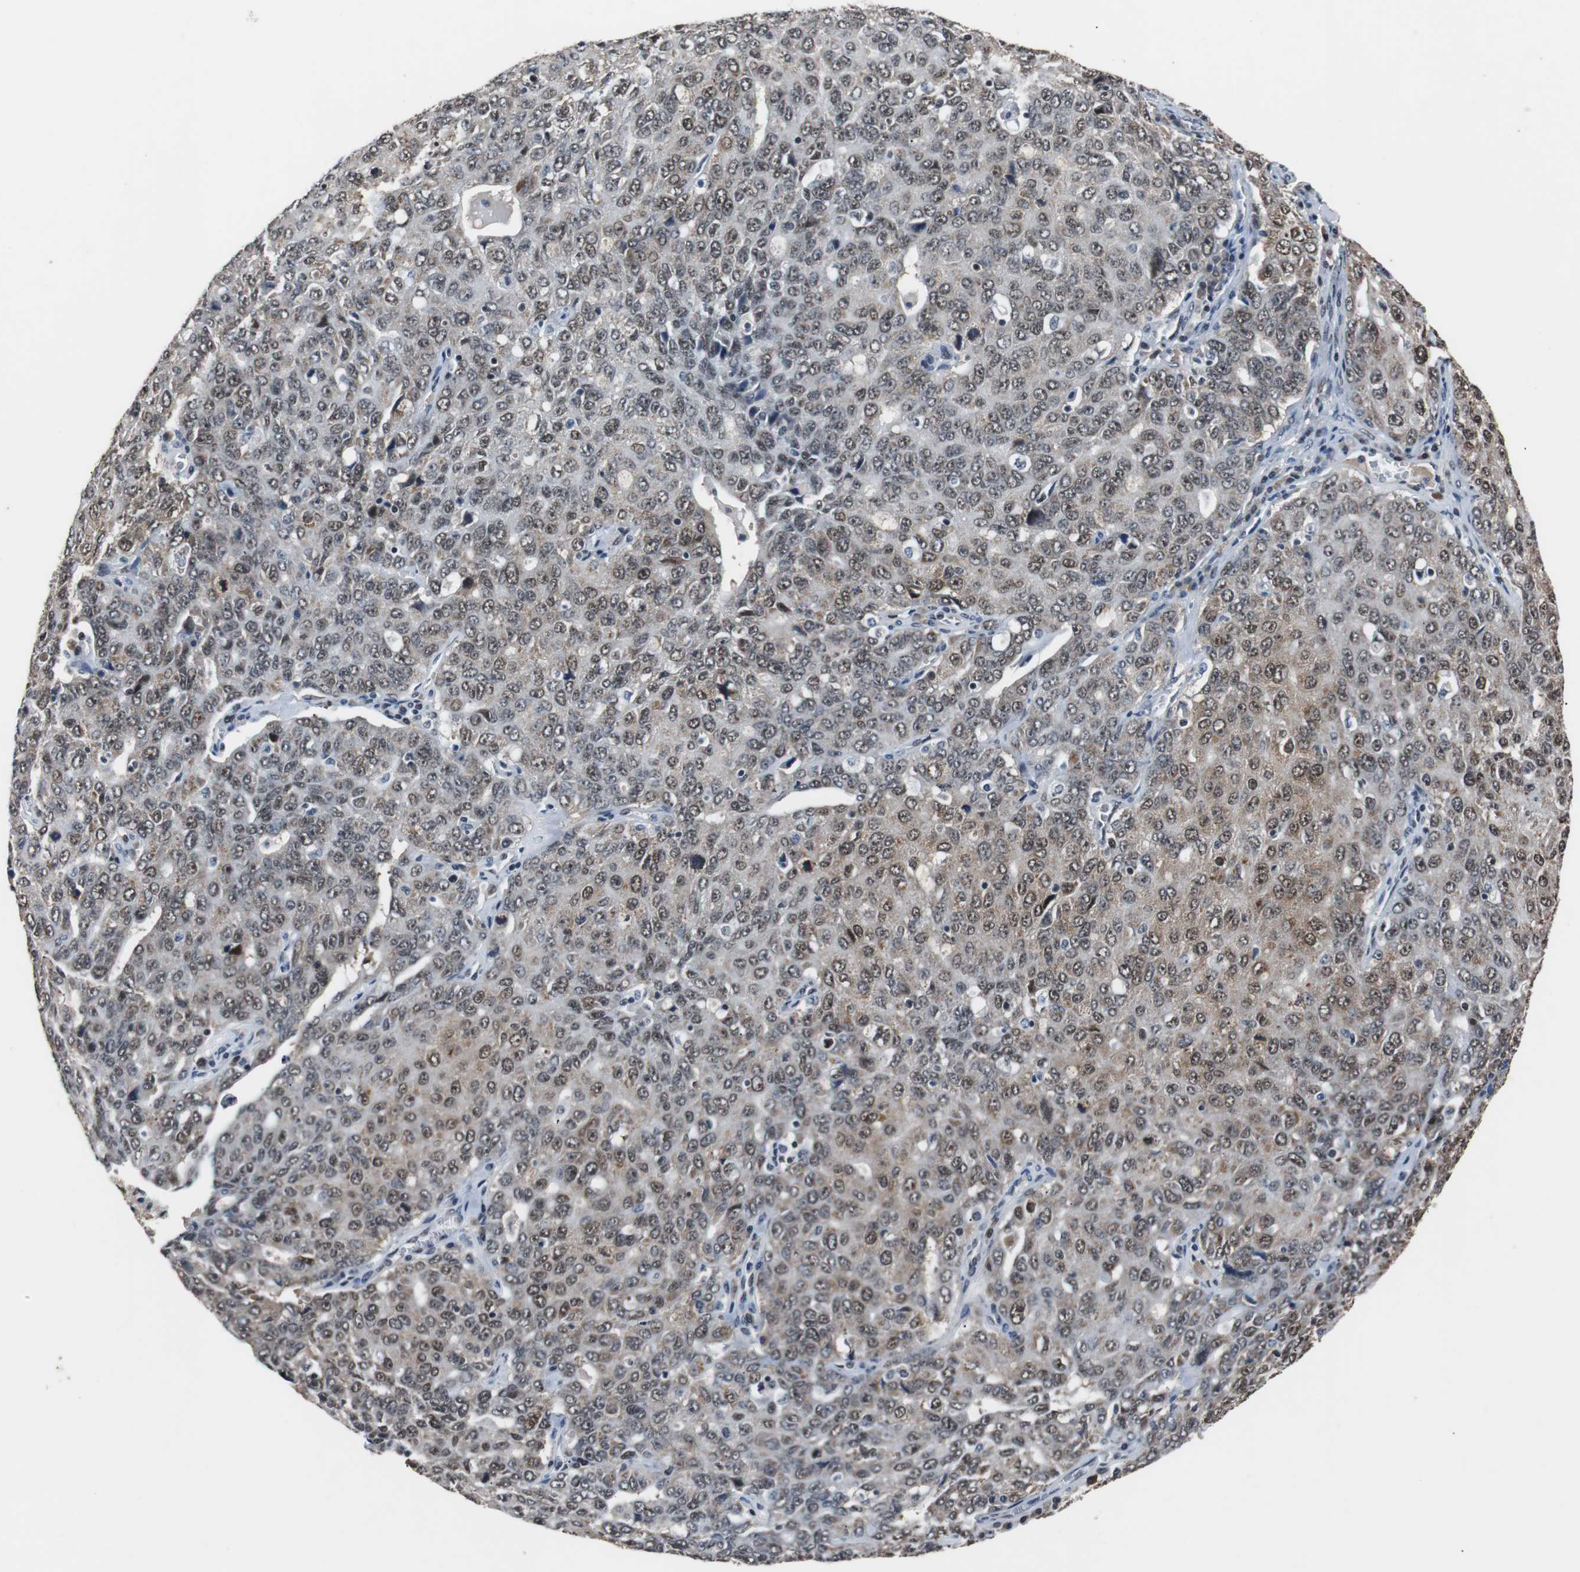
{"staining": {"intensity": "moderate", "quantity": ">75%", "location": "nuclear"}, "tissue": "ovarian cancer", "cell_type": "Tumor cells", "image_type": "cancer", "snomed": [{"axis": "morphology", "description": "Carcinoma, endometroid"}, {"axis": "topography", "description": "Ovary"}], "caption": "Ovarian cancer (endometroid carcinoma) tissue demonstrates moderate nuclear staining in approximately >75% of tumor cells Nuclei are stained in blue.", "gene": "USP28", "patient": {"sex": "female", "age": 62}}